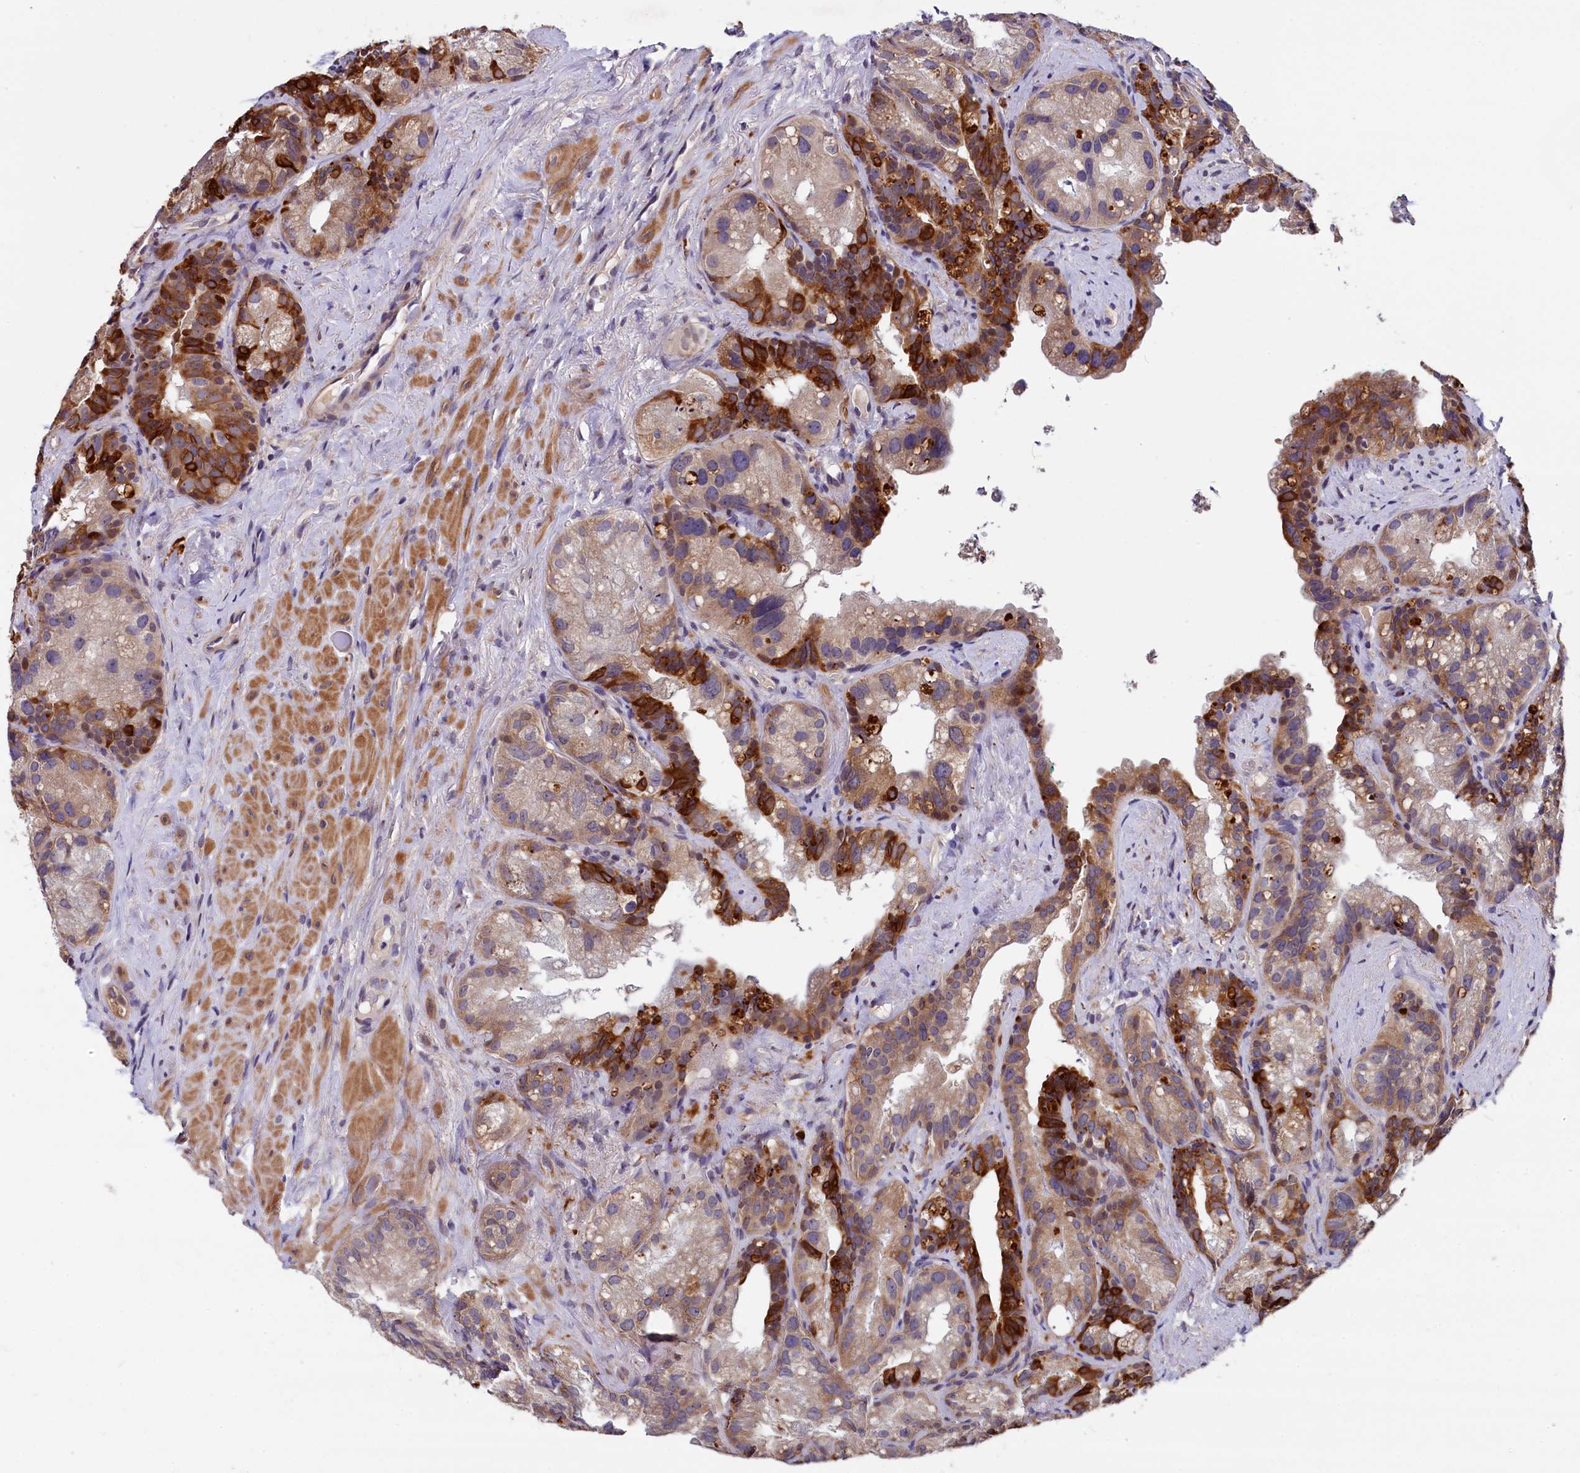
{"staining": {"intensity": "strong", "quantity": "25%-75%", "location": "cytoplasmic/membranous"}, "tissue": "prostate cancer", "cell_type": "Tumor cells", "image_type": "cancer", "snomed": [{"axis": "morphology", "description": "Normal tissue, NOS"}, {"axis": "morphology", "description": "Adenocarcinoma, Low grade"}, {"axis": "topography", "description": "Prostate"}], "caption": "Prostate low-grade adenocarcinoma tissue displays strong cytoplasmic/membranous positivity in approximately 25%-75% of tumor cells, visualized by immunohistochemistry.", "gene": "SLC39A6", "patient": {"sex": "male", "age": 72}}